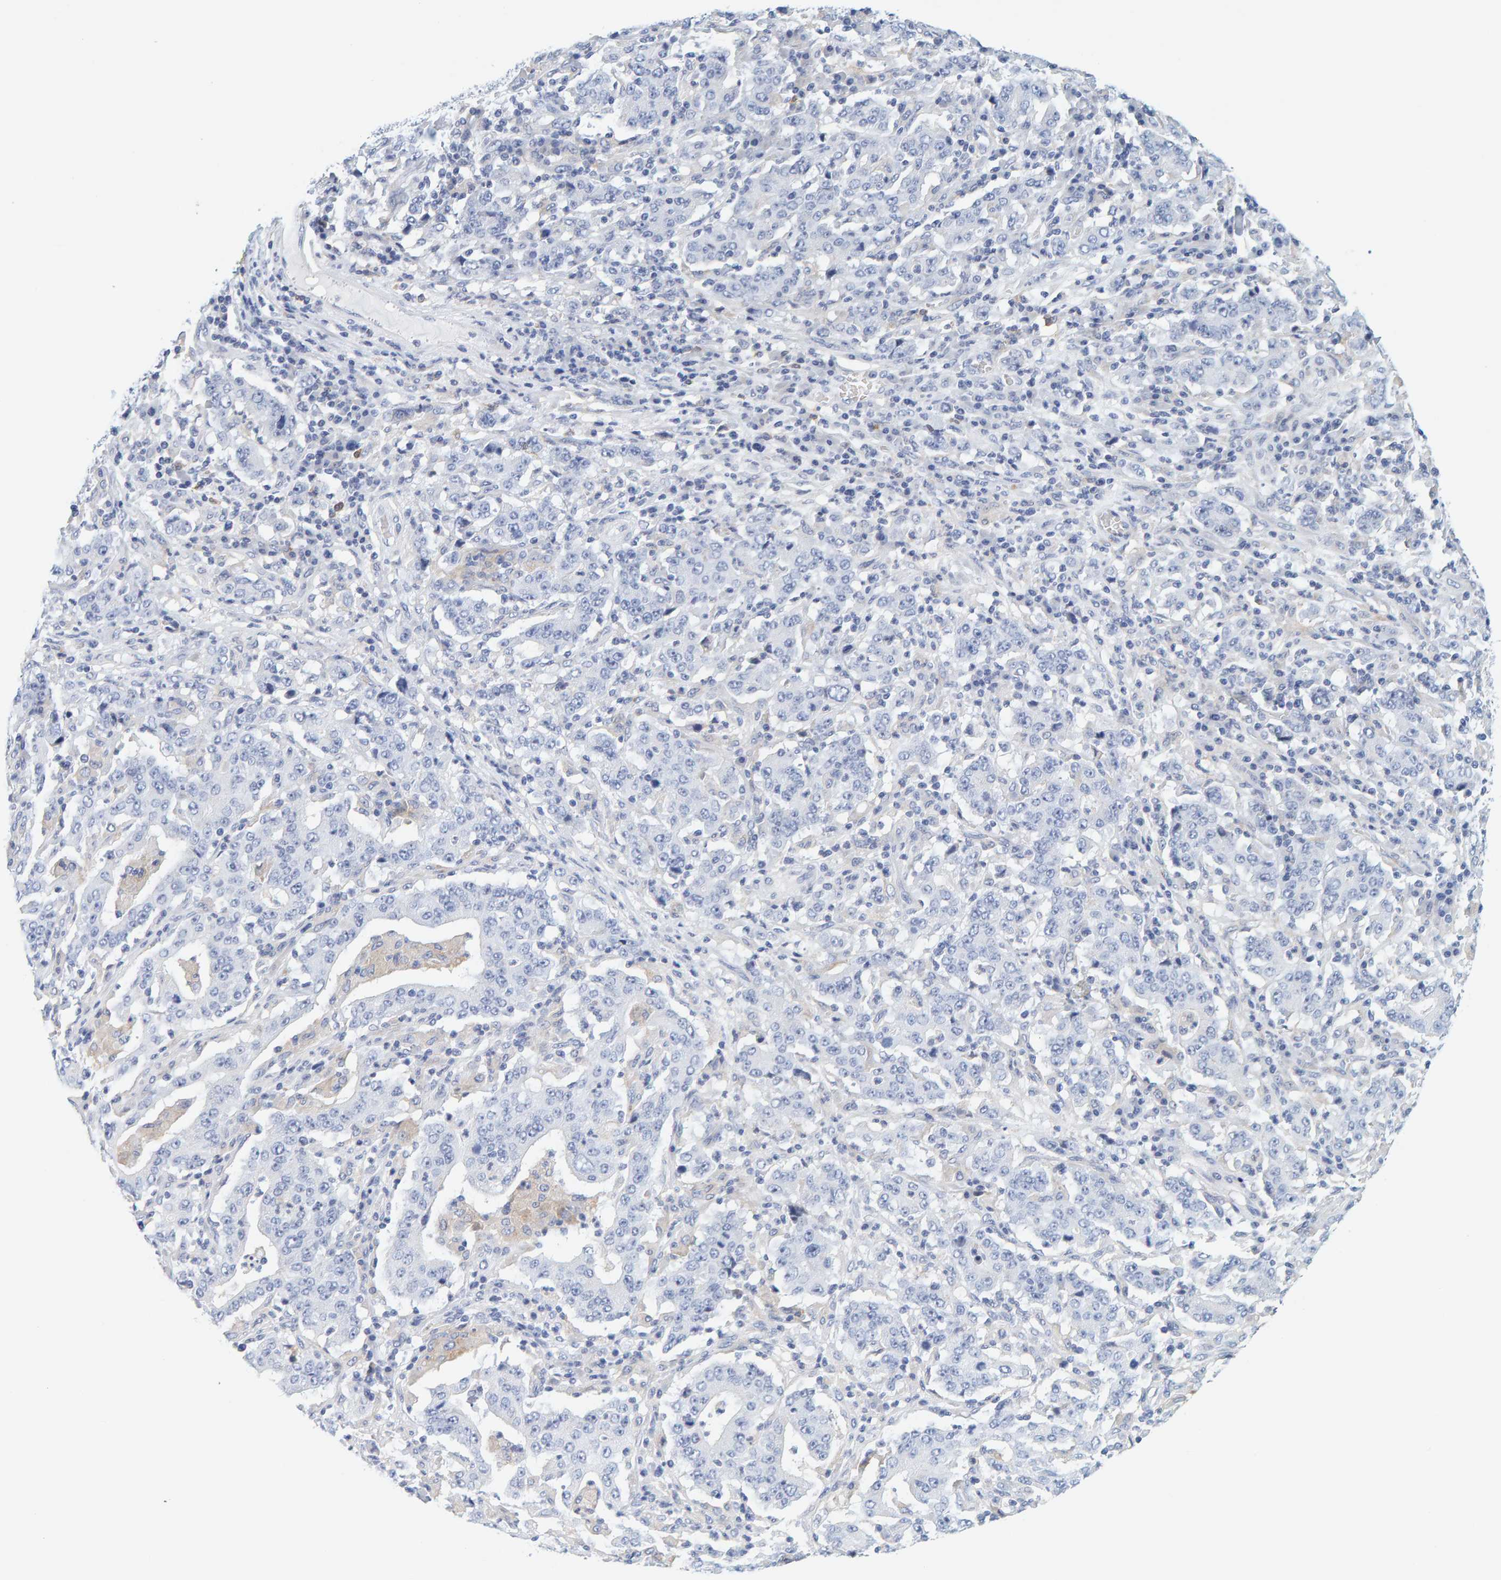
{"staining": {"intensity": "negative", "quantity": "none", "location": "none"}, "tissue": "stomach cancer", "cell_type": "Tumor cells", "image_type": "cancer", "snomed": [{"axis": "morphology", "description": "Normal tissue, NOS"}, {"axis": "morphology", "description": "Adenocarcinoma, NOS"}, {"axis": "topography", "description": "Stomach, upper"}, {"axis": "topography", "description": "Stomach"}], "caption": "High magnification brightfield microscopy of stomach adenocarcinoma stained with DAB (3,3'-diaminobenzidine) (brown) and counterstained with hematoxylin (blue): tumor cells show no significant expression.", "gene": "MOG", "patient": {"sex": "male", "age": 59}}